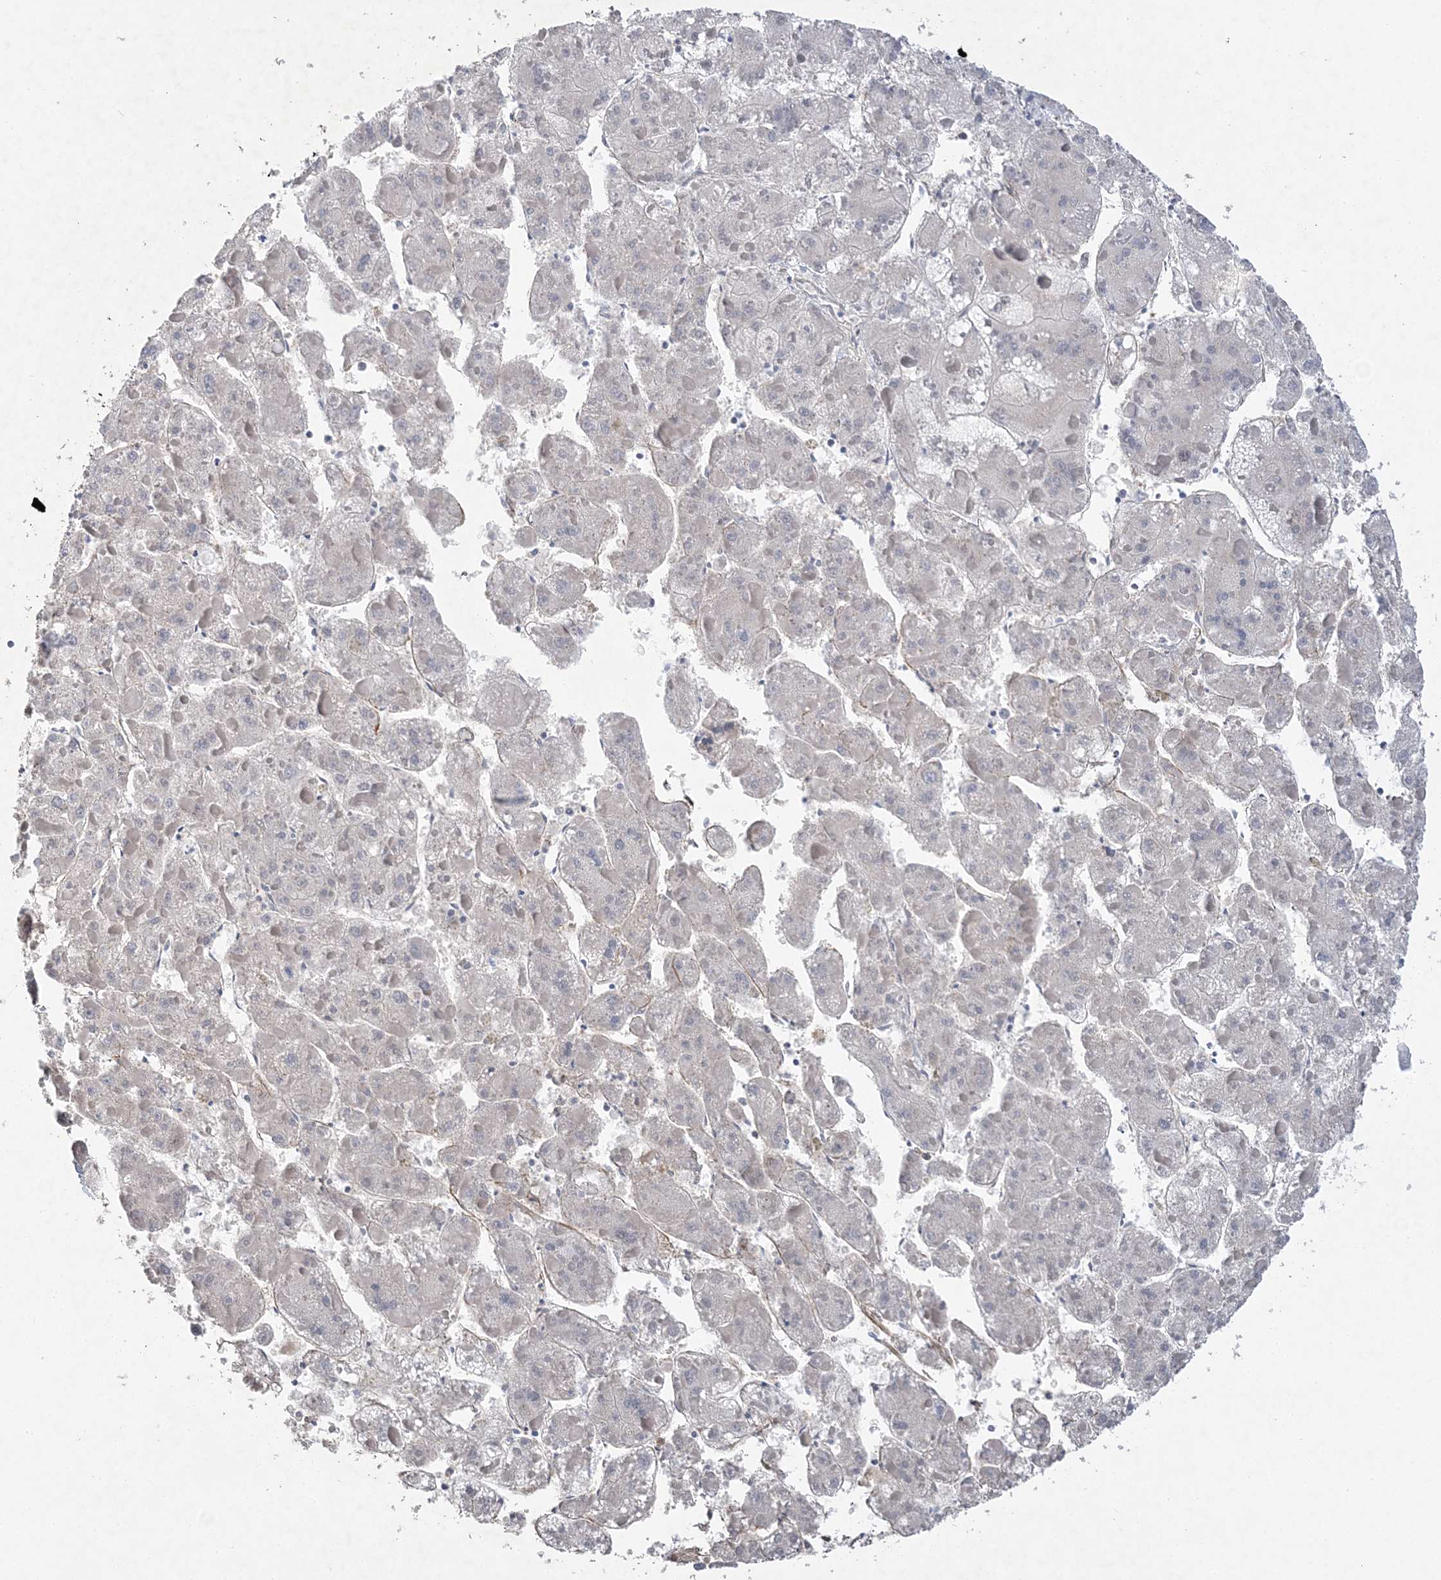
{"staining": {"intensity": "negative", "quantity": "none", "location": "none"}, "tissue": "liver cancer", "cell_type": "Tumor cells", "image_type": "cancer", "snomed": [{"axis": "morphology", "description": "Carcinoma, Hepatocellular, NOS"}, {"axis": "topography", "description": "Liver"}], "caption": "The photomicrograph shows no significant staining in tumor cells of hepatocellular carcinoma (liver).", "gene": "MAP4K5", "patient": {"sex": "female", "age": 73}}